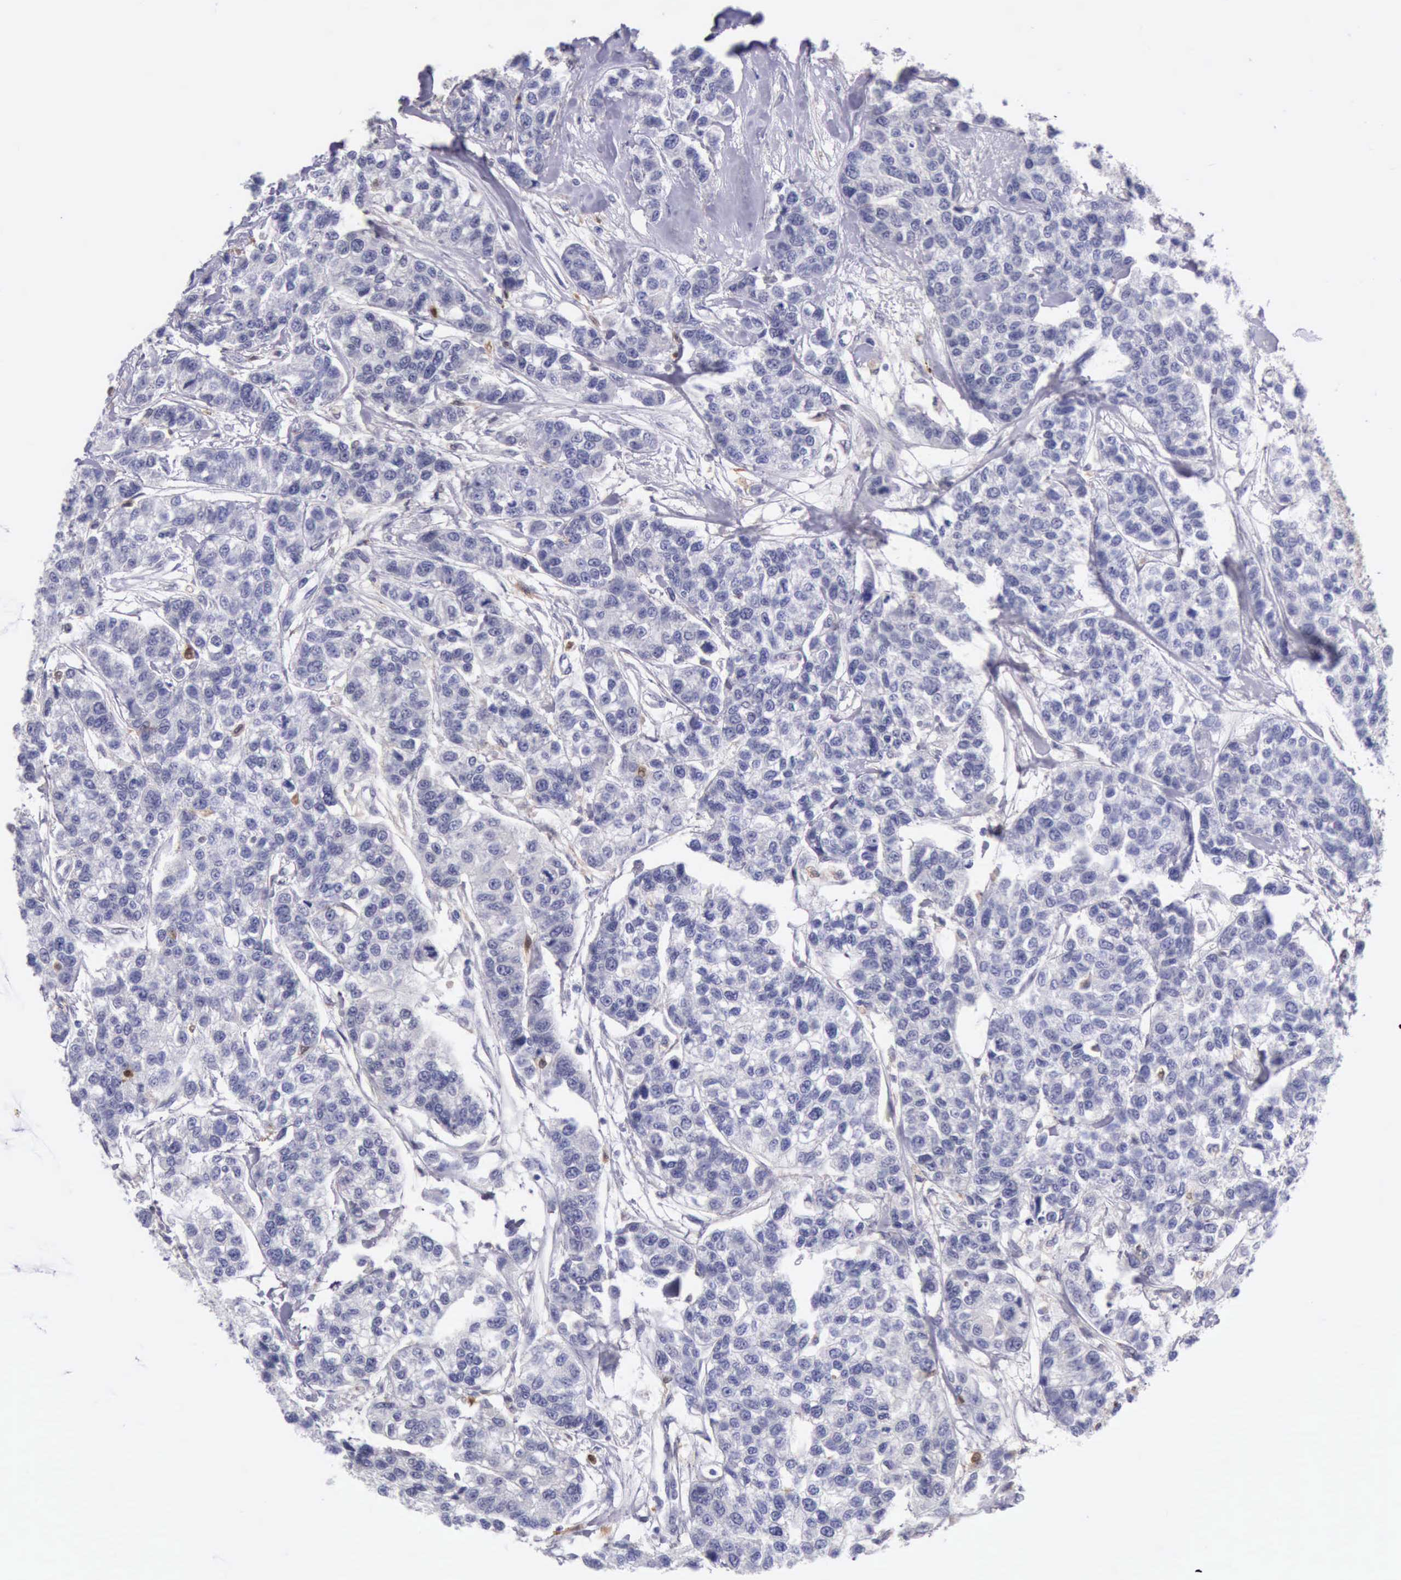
{"staining": {"intensity": "negative", "quantity": "none", "location": "none"}, "tissue": "breast cancer", "cell_type": "Tumor cells", "image_type": "cancer", "snomed": [{"axis": "morphology", "description": "Duct carcinoma"}, {"axis": "topography", "description": "Breast"}], "caption": "This is an immunohistochemistry micrograph of human breast cancer (intraductal carcinoma). There is no staining in tumor cells.", "gene": "CSTA", "patient": {"sex": "female", "age": 51}}